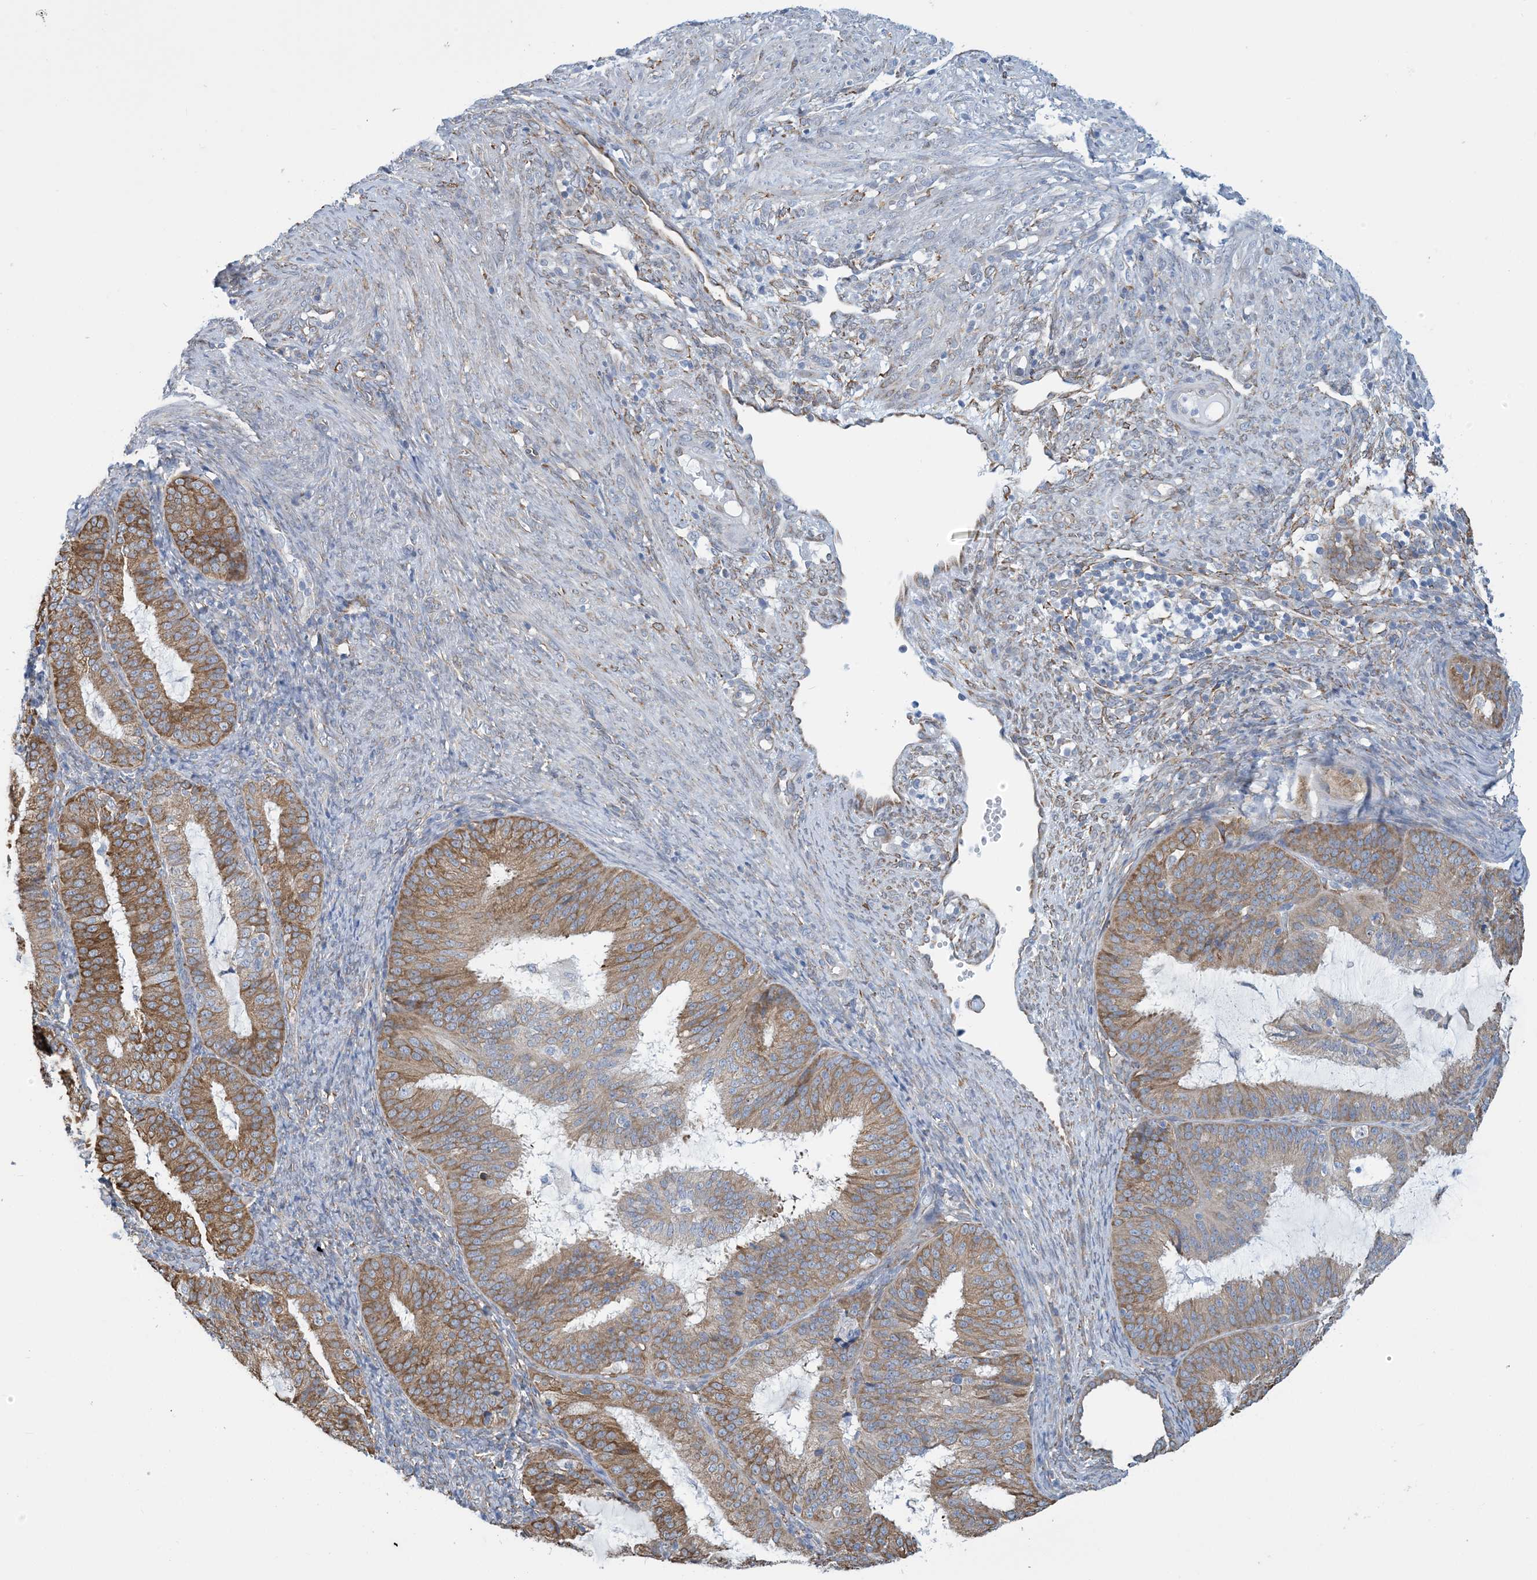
{"staining": {"intensity": "moderate", "quantity": ">75%", "location": "cytoplasmic/membranous"}, "tissue": "endometrial cancer", "cell_type": "Tumor cells", "image_type": "cancer", "snomed": [{"axis": "morphology", "description": "Adenocarcinoma, NOS"}, {"axis": "topography", "description": "Endometrium"}], "caption": "Endometrial adenocarcinoma stained with a protein marker shows moderate staining in tumor cells.", "gene": "CCDC14", "patient": {"sex": "female", "age": 51}}